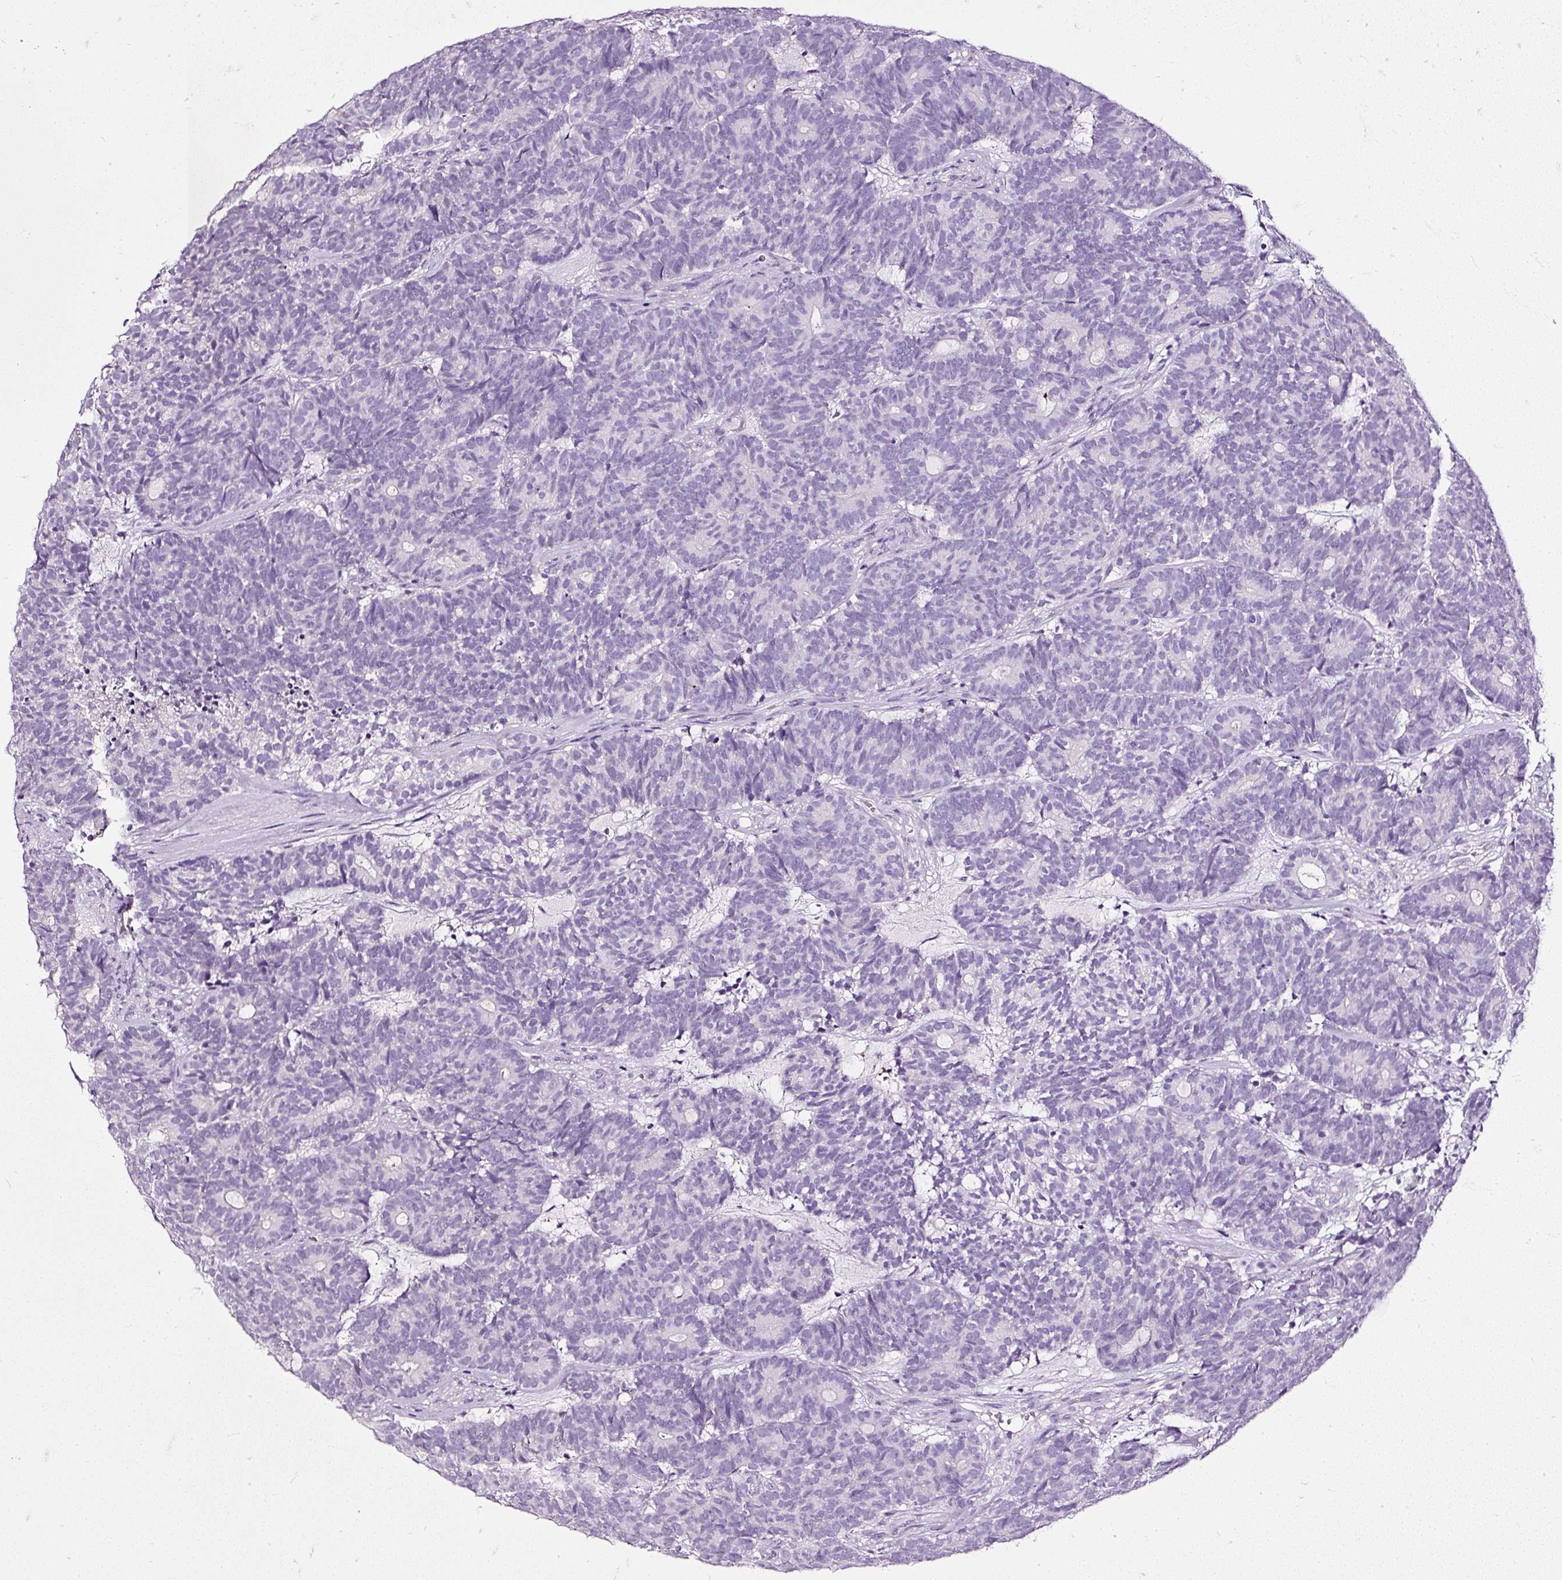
{"staining": {"intensity": "negative", "quantity": "none", "location": "none"}, "tissue": "head and neck cancer", "cell_type": "Tumor cells", "image_type": "cancer", "snomed": [{"axis": "morphology", "description": "Adenocarcinoma, NOS"}, {"axis": "topography", "description": "Head-Neck"}], "caption": "An immunohistochemistry (IHC) micrograph of adenocarcinoma (head and neck) is shown. There is no staining in tumor cells of adenocarcinoma (head and neck).", "gene": "ATP2A1", "patient": {"sex": "female", "age": 81}}